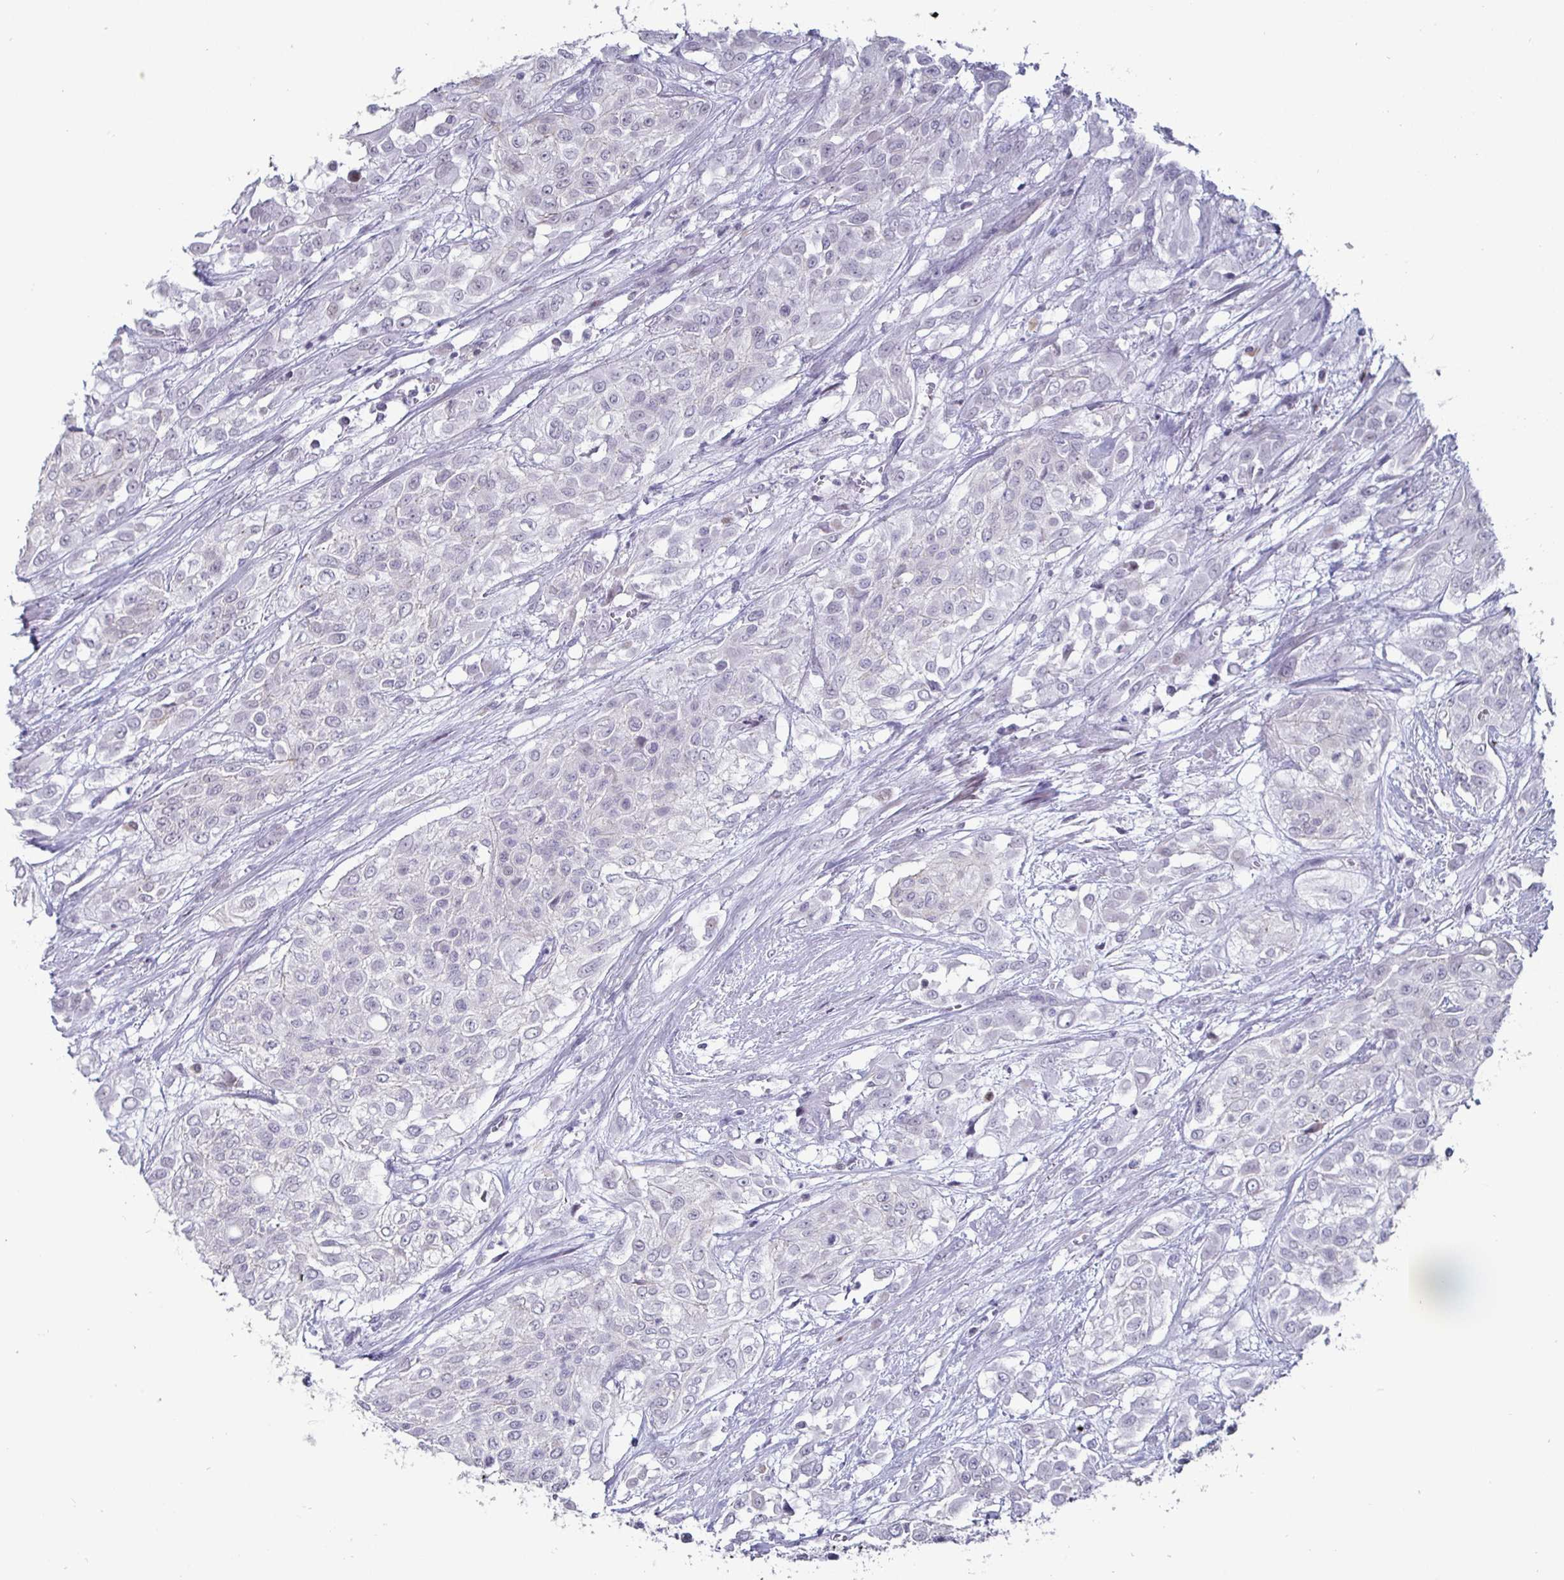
{"staining": {"intensity": "negative", "quantity": "none", "location": "none"}, "tissue": "urothelial cancer", "cell_type": "Tumor cells", "image_type": "cancer", "snomed": [{"axis": "morphology", "description": "Urothelial carcinoma, High grade"}, {"axis": "topography", "description": "Urinary bladder"}], "caption": "Immunohistochemical staining of human urothelial cancer shows no significant staining in tumor cells. (Immunohistochemistry (ihc), brightfield microscopy, high magnification).", "gene": "OOSP2", "patient": {"sex": "male", "age": 57}}